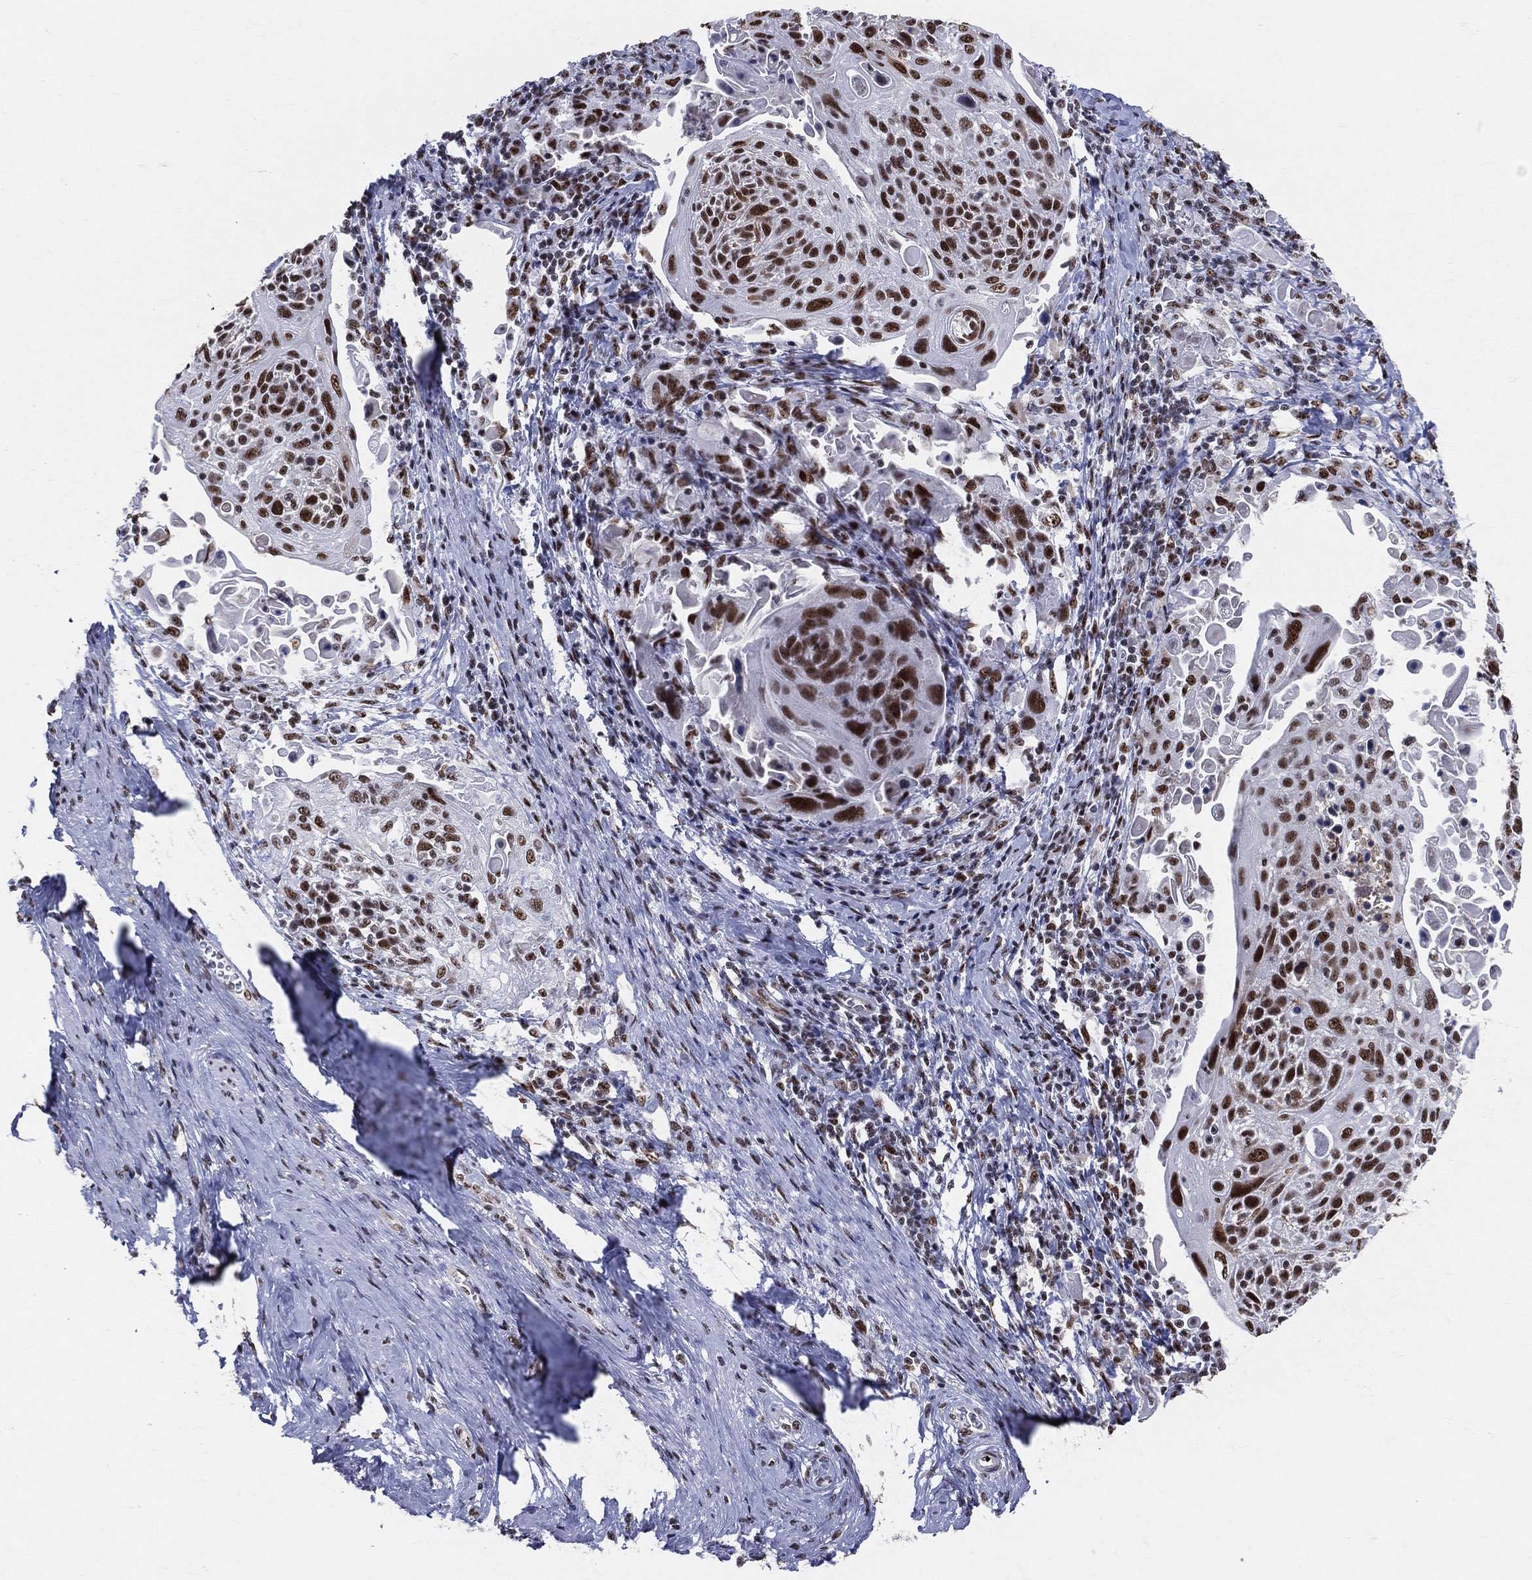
{"staining": {"intensity": "strong", "quantity": ">75%", "location": "nuclear"}, "tissue": "cervical cancer", "cell_type": "Tumor cells", "image_type": "cancer", "snomed": [{"axis": "morphology", "description": "Squamous cell carcinoma, NOS"}, {"axis": "topography", "description": "Cervix"}], "caption": "Human squamous cell carcinoma (cervical) stained with a brown dye reveals strong nuclear positive expression in approximately >75% of tumor cells.", "gene": "CDK7", "patient": {"sex": "female", "age": 61}}